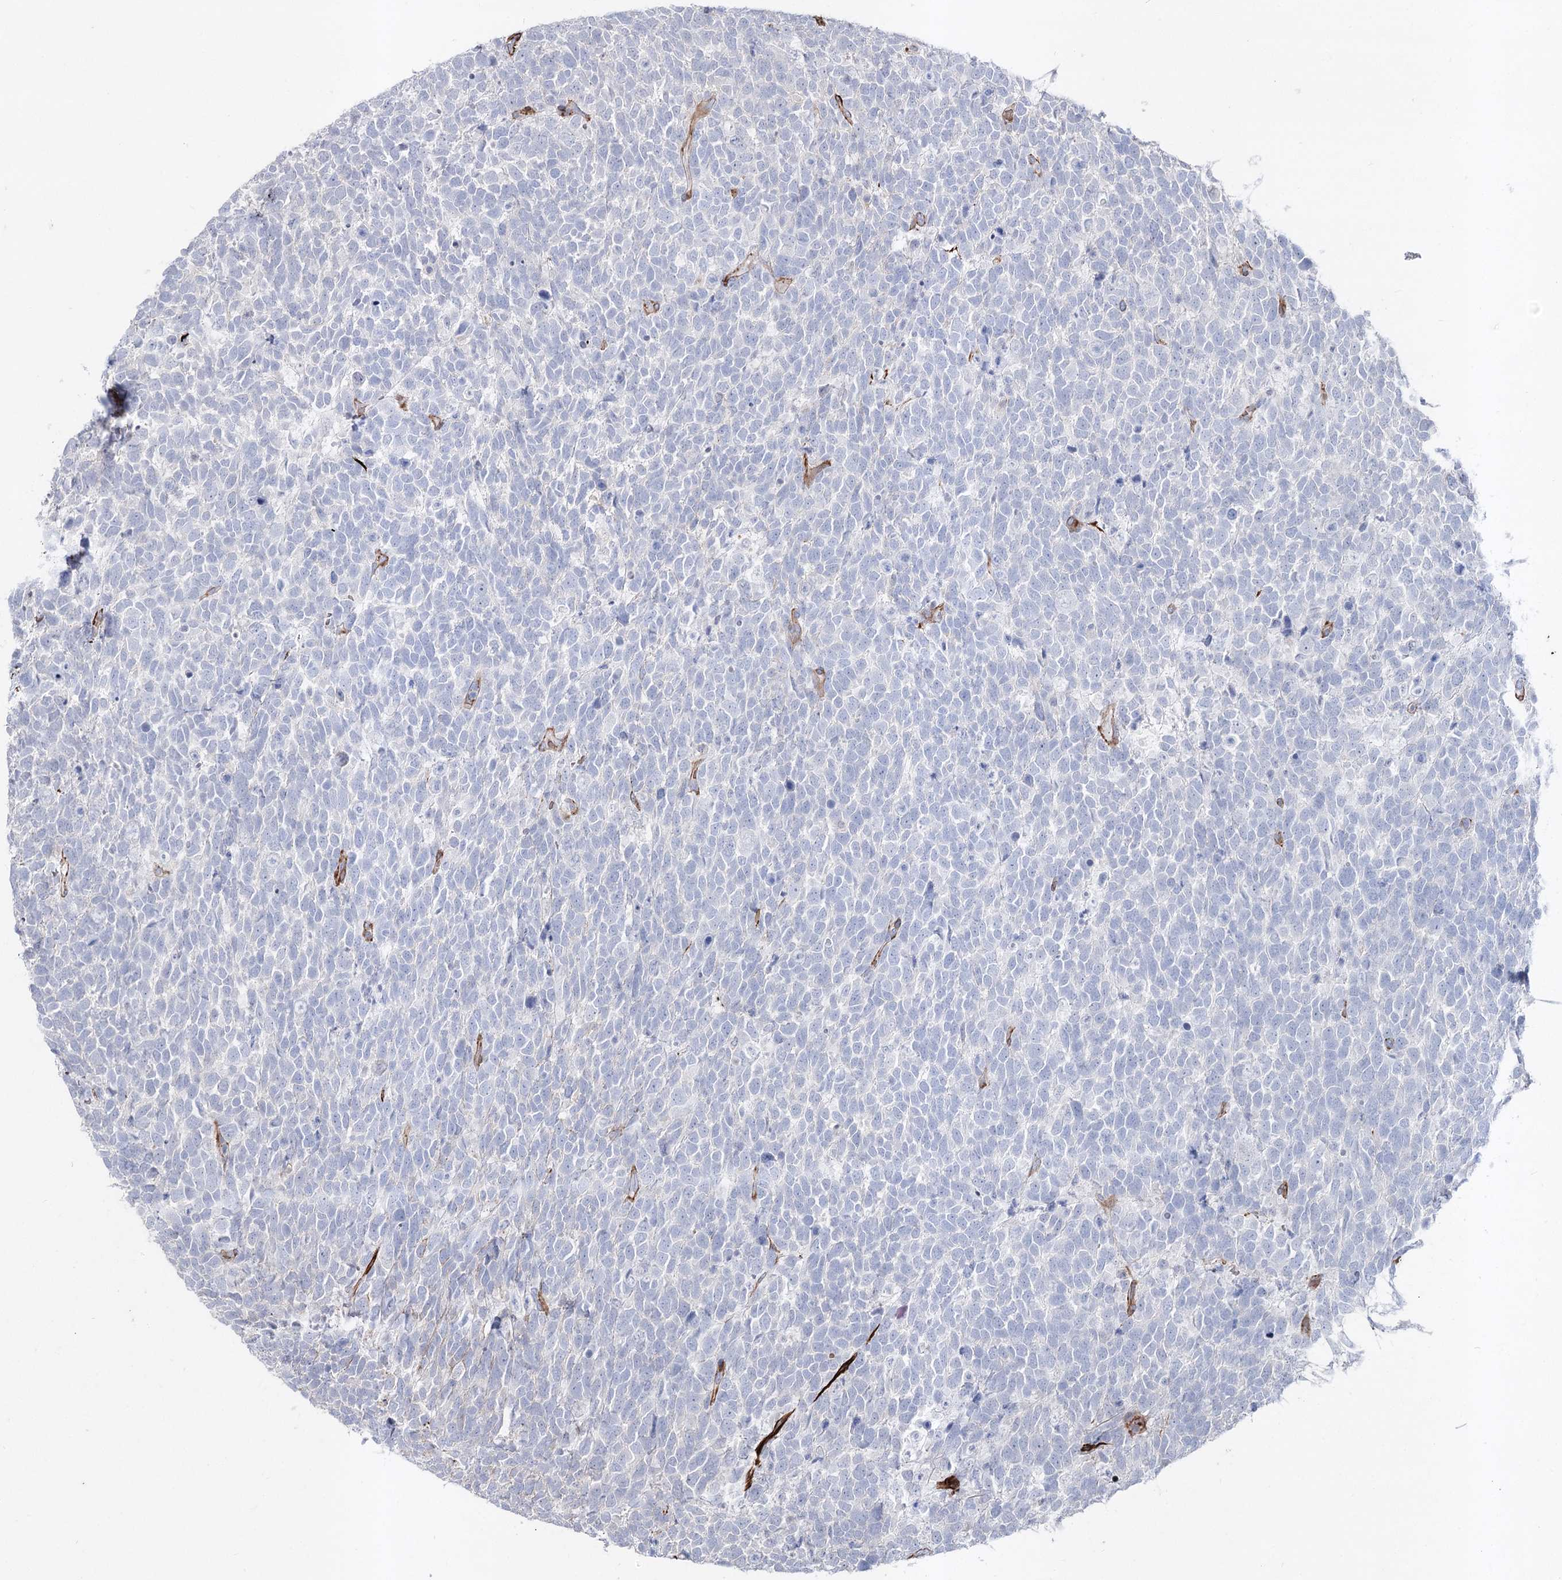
{"staining": {"intensity": "negative", "quantity": "none", "location": "none"}, "tissue": "urothelial cancer", "cell_type": "Tumor cells", "image_type": "cancer", "snomed": [{"axis": "morphology", "description": "Urothelial carcinoma, High grade"}, {"axis": "topography", "description": "Urinary bladder"}], "caption": "High magnification brightfield microscopy of urothelial cancer stained with DAB (3,3'-diaminobenzidine) (brown) and counterstained with hematoxylin (blue): tumor cells show no significant staining.", "gene": "ARHGAP20", "patient": {"sex": "female", "age": 82}}